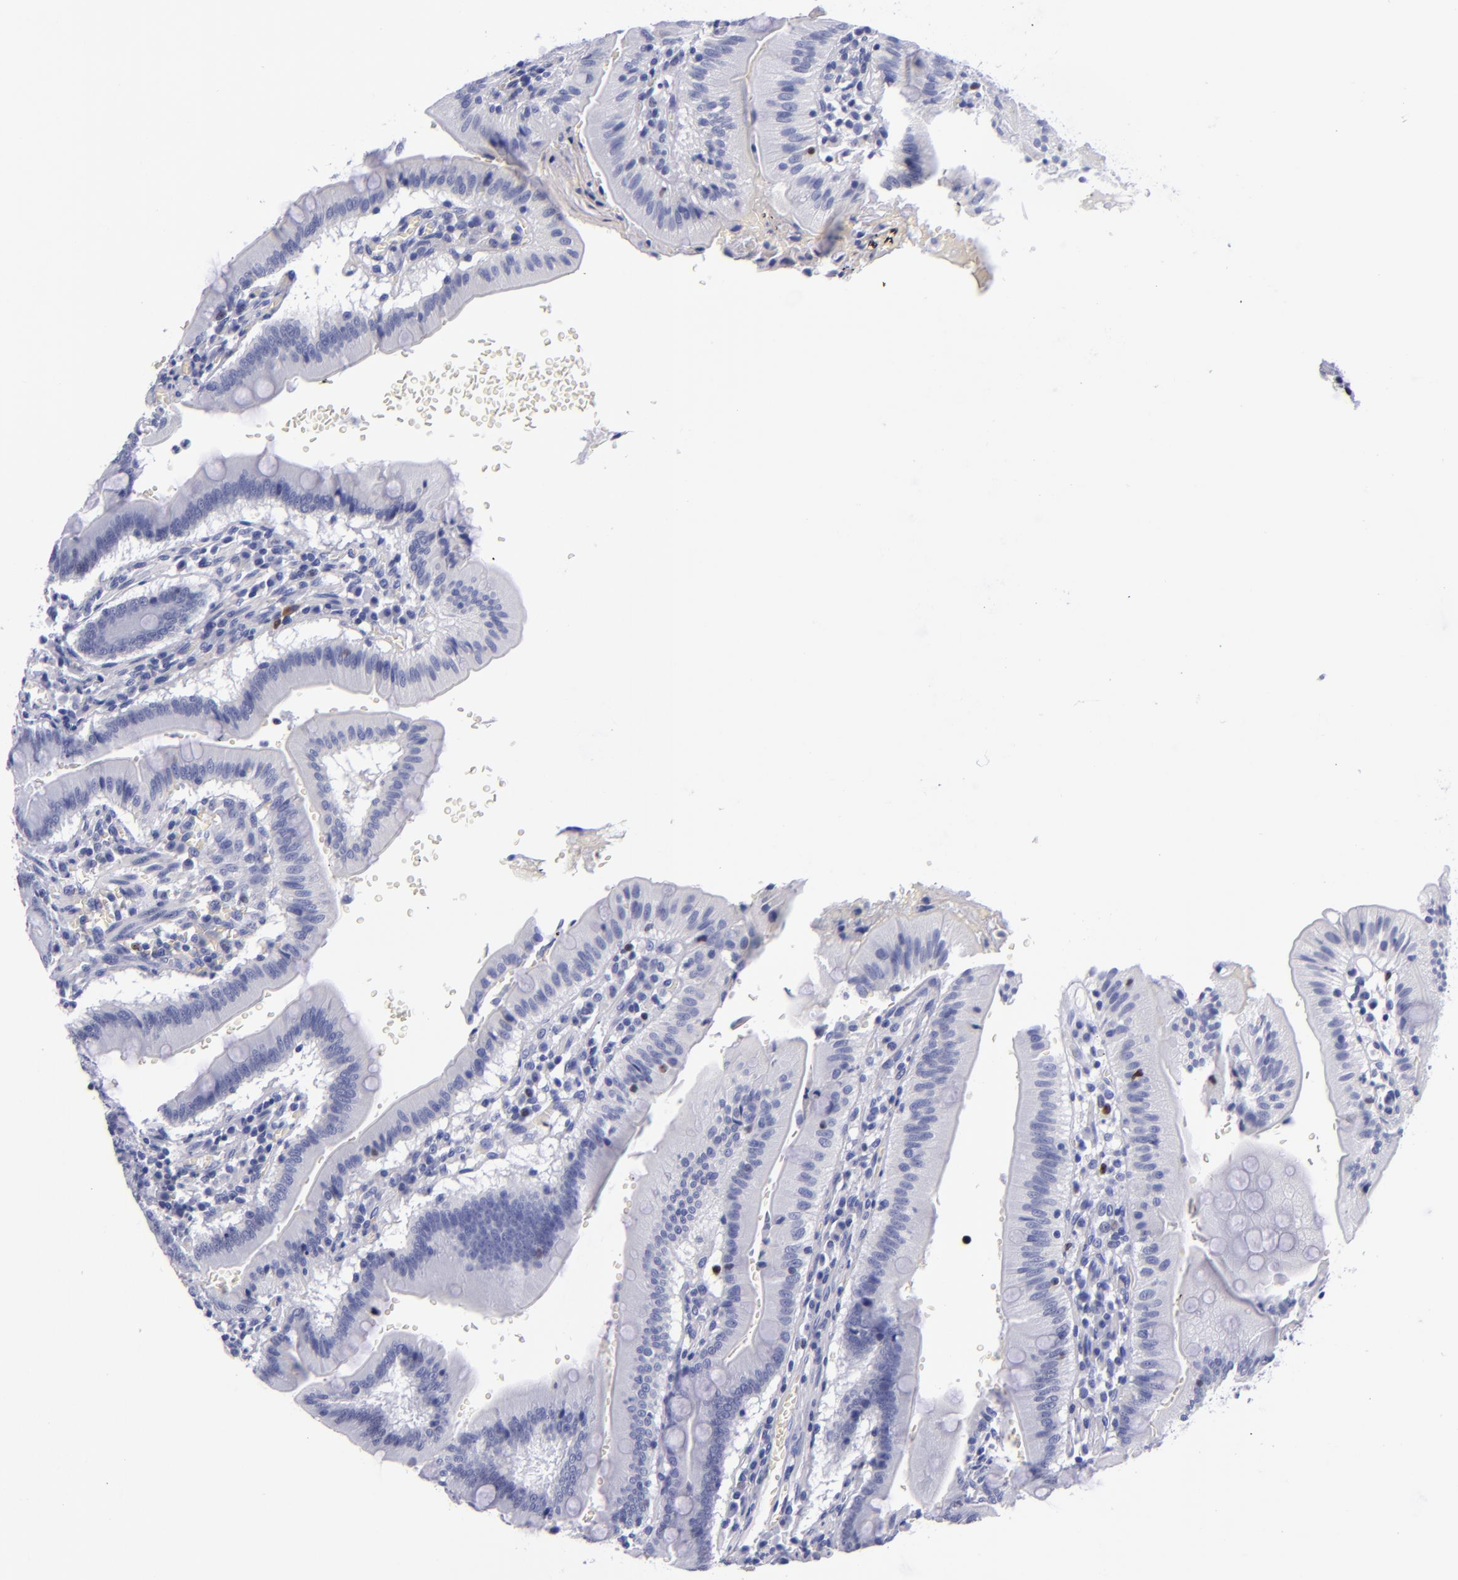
{"staining": {"intensity": "negative", "quantity": "none", "location": "none"}, "tissue": "small intestine", "cell_type": "Glandular cells", "image_type": "normal", "snomed": [{"axis": "morphology", "description": "Normal tissue, NOS"}, {"axis": "topography", "description": "Small intestine"}], "caption": "Glandular cells show no significant staining in normal small intestine. Brightfield microscopy of immunohistochemistry stained with DAB (3,3'-diaminobenzidine) (brown) and hematoxylin (blue), captured at high magnification.", "gene": "MCM7", "patient": {"sex": "male", "age": 71}}